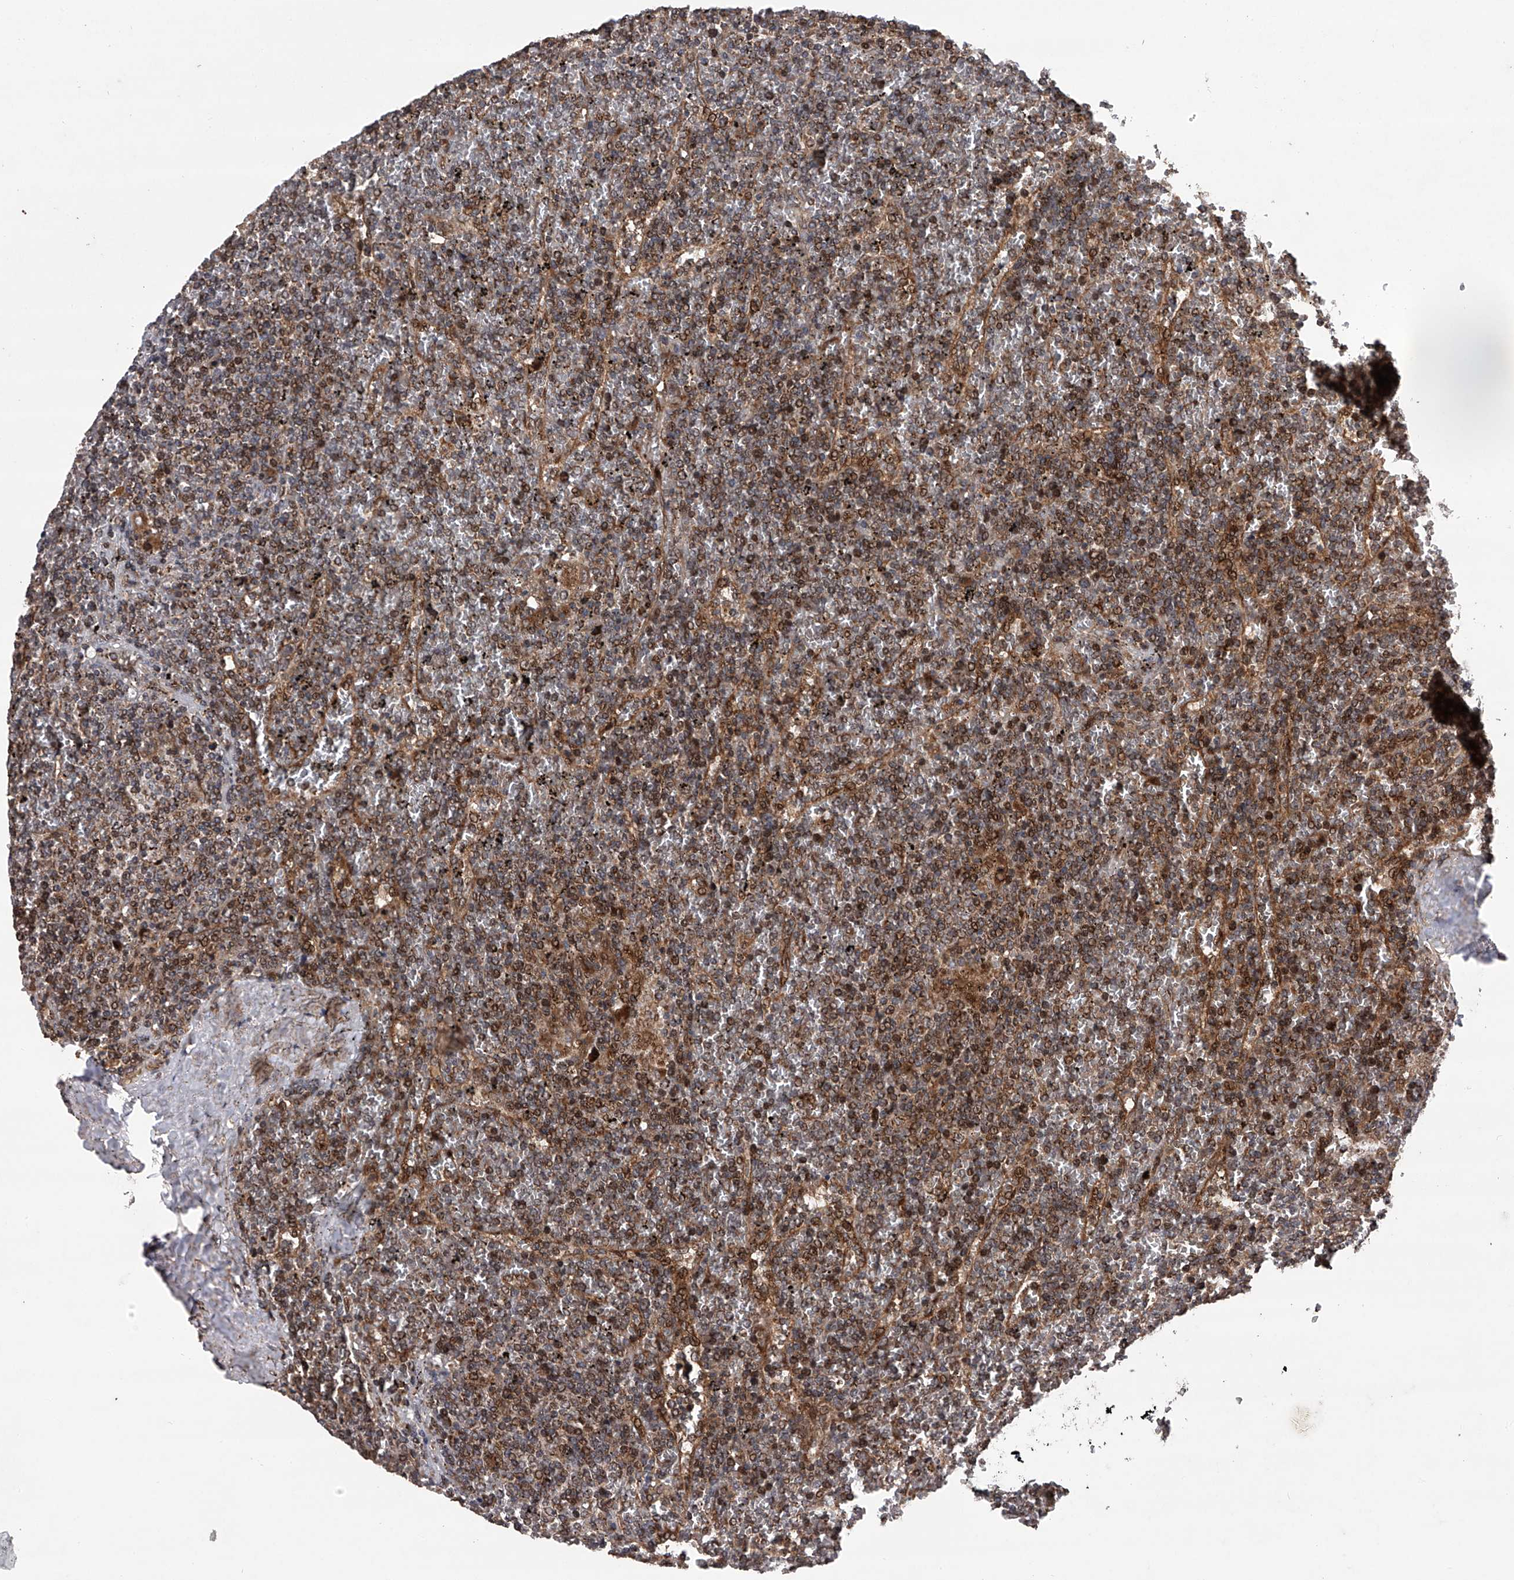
{"staining": {"intensity": "moderate", "quantity": ">75%", "location": "cytoplasmic/membranous,nuclear"}, "tissue": "lymphoma", "cell_type": "Tumor cells", "image_type": "cancer", "snomed": [{"axis": "morphology", "description": "Malignant lymphoma, non-Hodgkin's type, Low grade"}, {"axis": "topography", "description": "Spleen"}], "caption": "A brown stain labels moderate cytoplasmic/membranous and nuclear positivity of a protein in human lymphoma tumor cells.", "gene": "MAP3K11", "patient": {"sex": "female", "age": 19}}